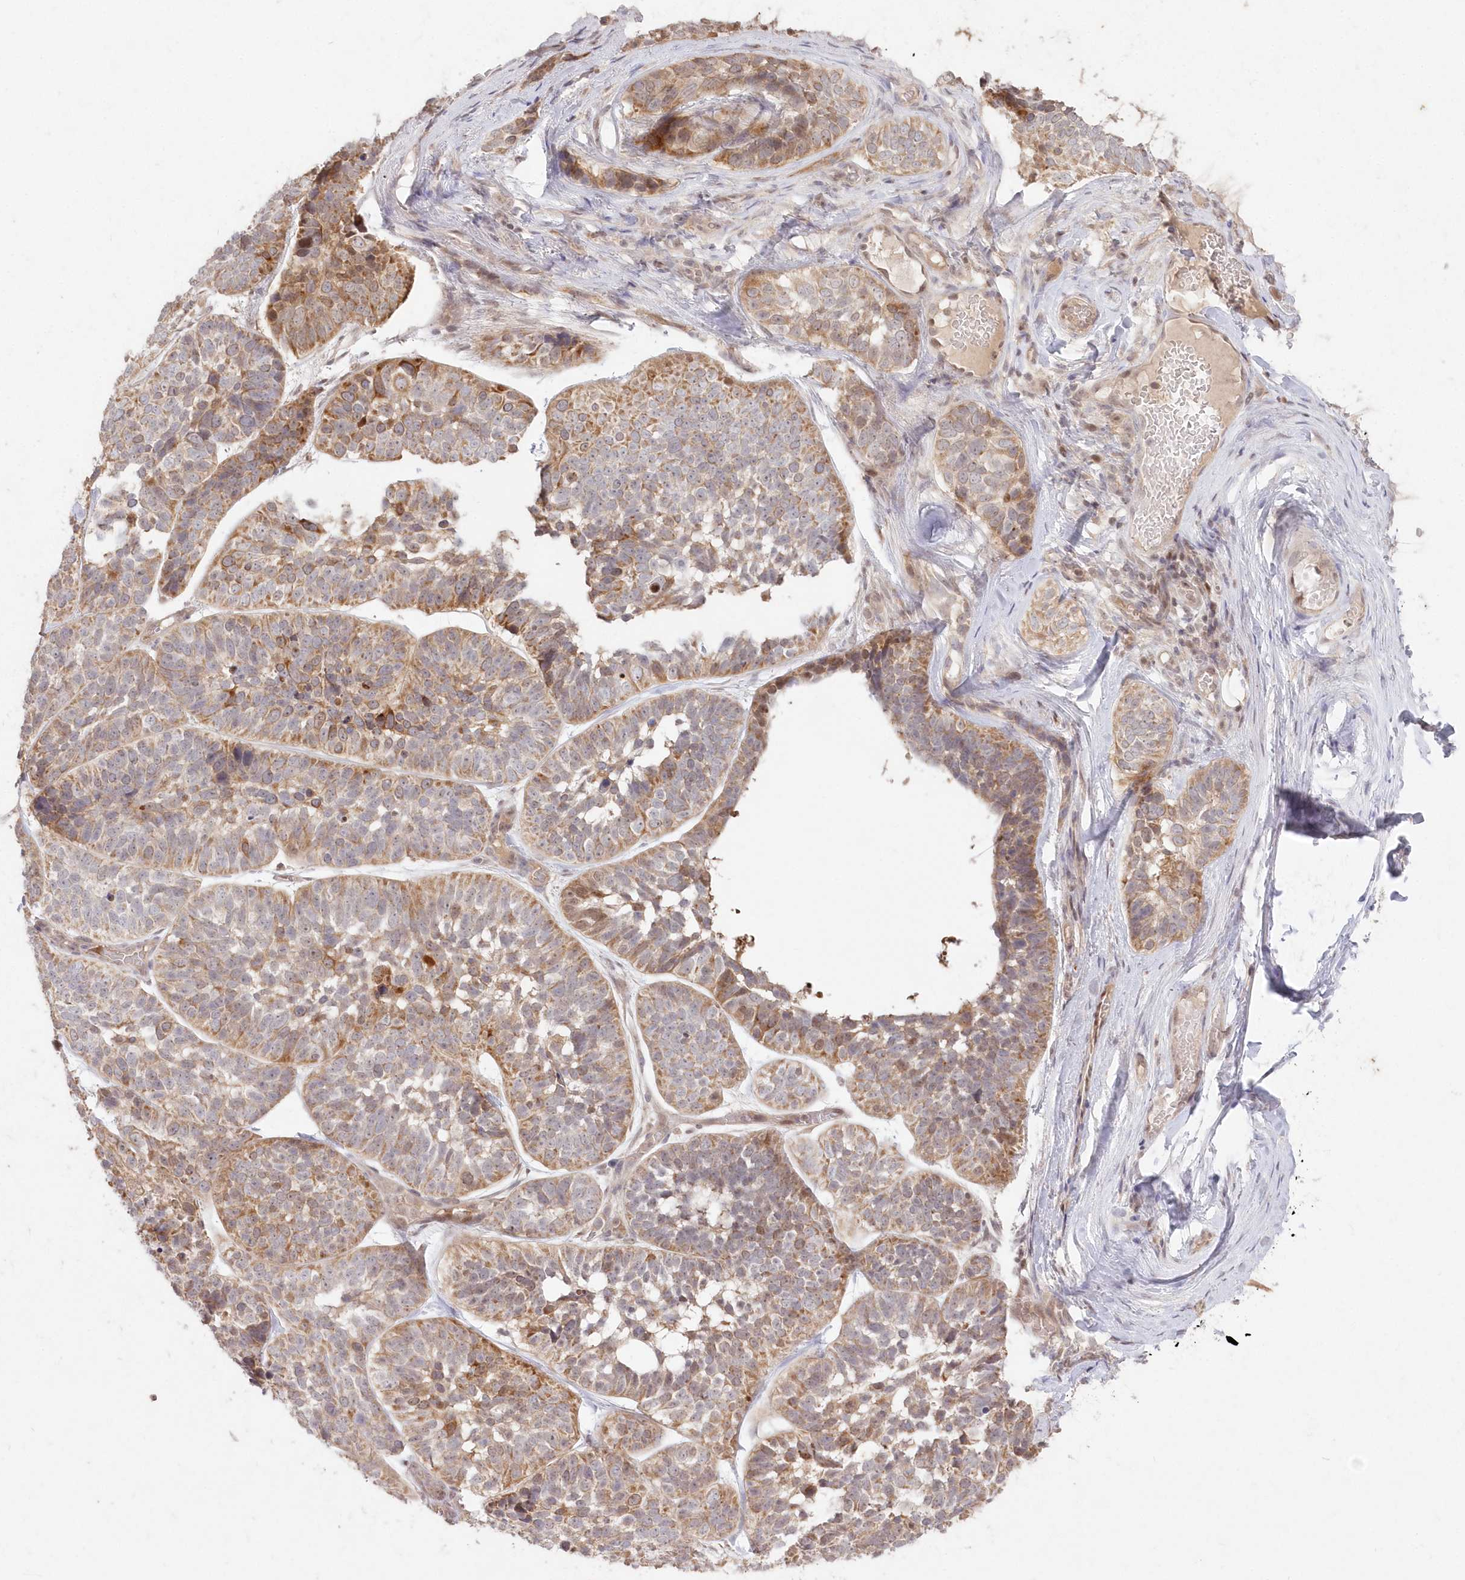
{"staining": {"intensity": "moderate", "quantity": ">75%", "location": "cytoplasmic/membranous"}, "tissue": "skin cancer", "cell_type": "Tumor cells", "image_type": "cancer", "snomed": [{"axis": "morphology", "description": "Basal cell carcinoma"}, {"axis": "topography", "description": "Skin"}], "caption": "This is an image of IHC staining of skin basal cell carcinoma, which shows moderate expression in the cytoplasmic/membranous of tumor cells.", "gene": "ASCC1", "patient": {"sex": "male", "age": 62}}